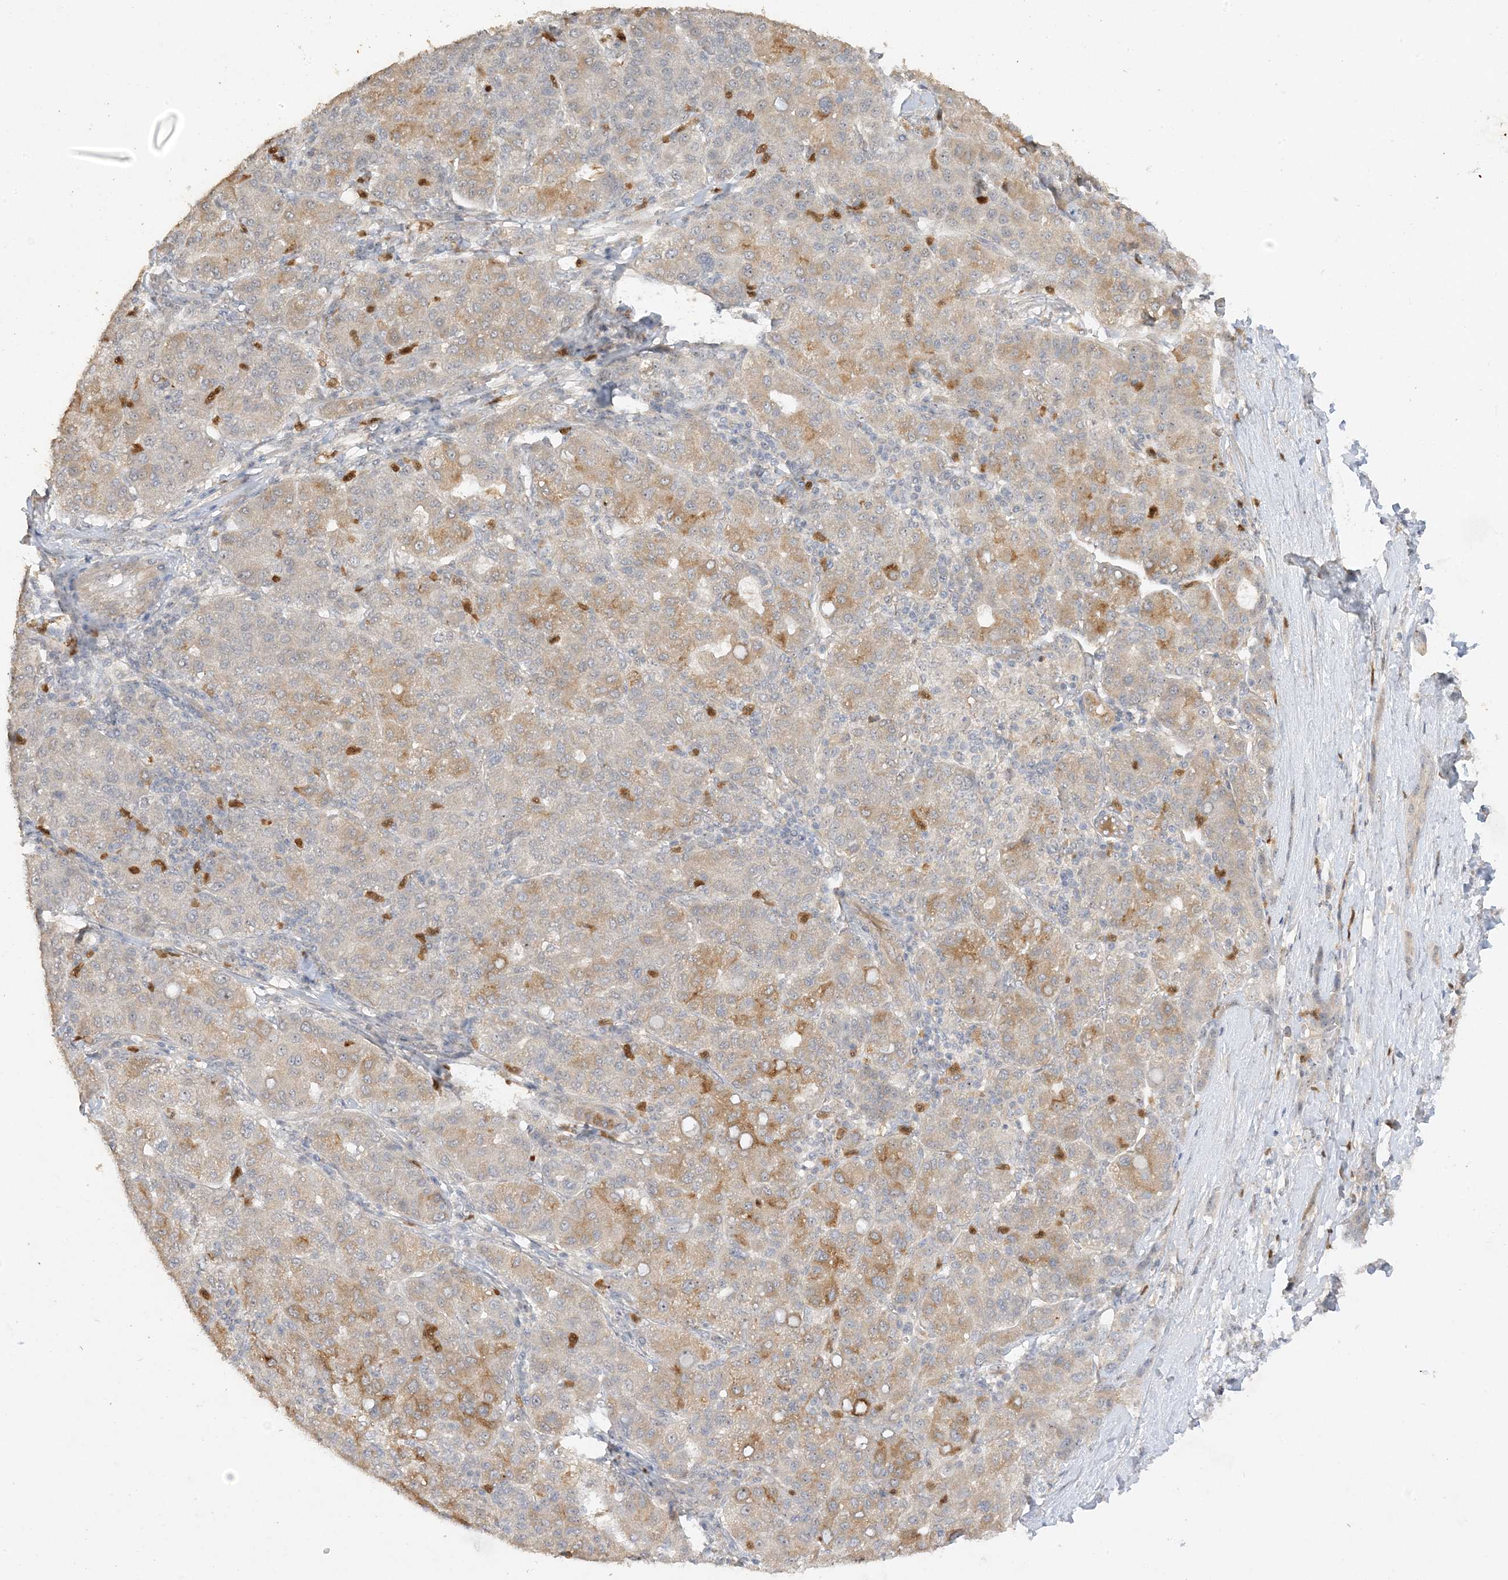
{"staining": {"intensity": "moderate", "quantity": "25%-75%", "location": "cytoplasmic/membranous"}, "tissue": "liver cancer", "cell_type": "Tumor cells", "image_type": "cancer", "snomed": [{"axis": "morphology", "description": "Carcinoma, Hepatocellular, NOS"}, {"axis": "topography", "description": "Liver"}], "caption": "Liver hepatocellular carcinoma stained for a protein demonstrates moderate cytoplasmic/membranous positivity in tumor cells. (Stains: DAB in brown, nuclei in blue, Microscopy: brightfield microscopy at high magnification).", "gene": "DDX18", "patient": {"sex": "male", "age": 65}}